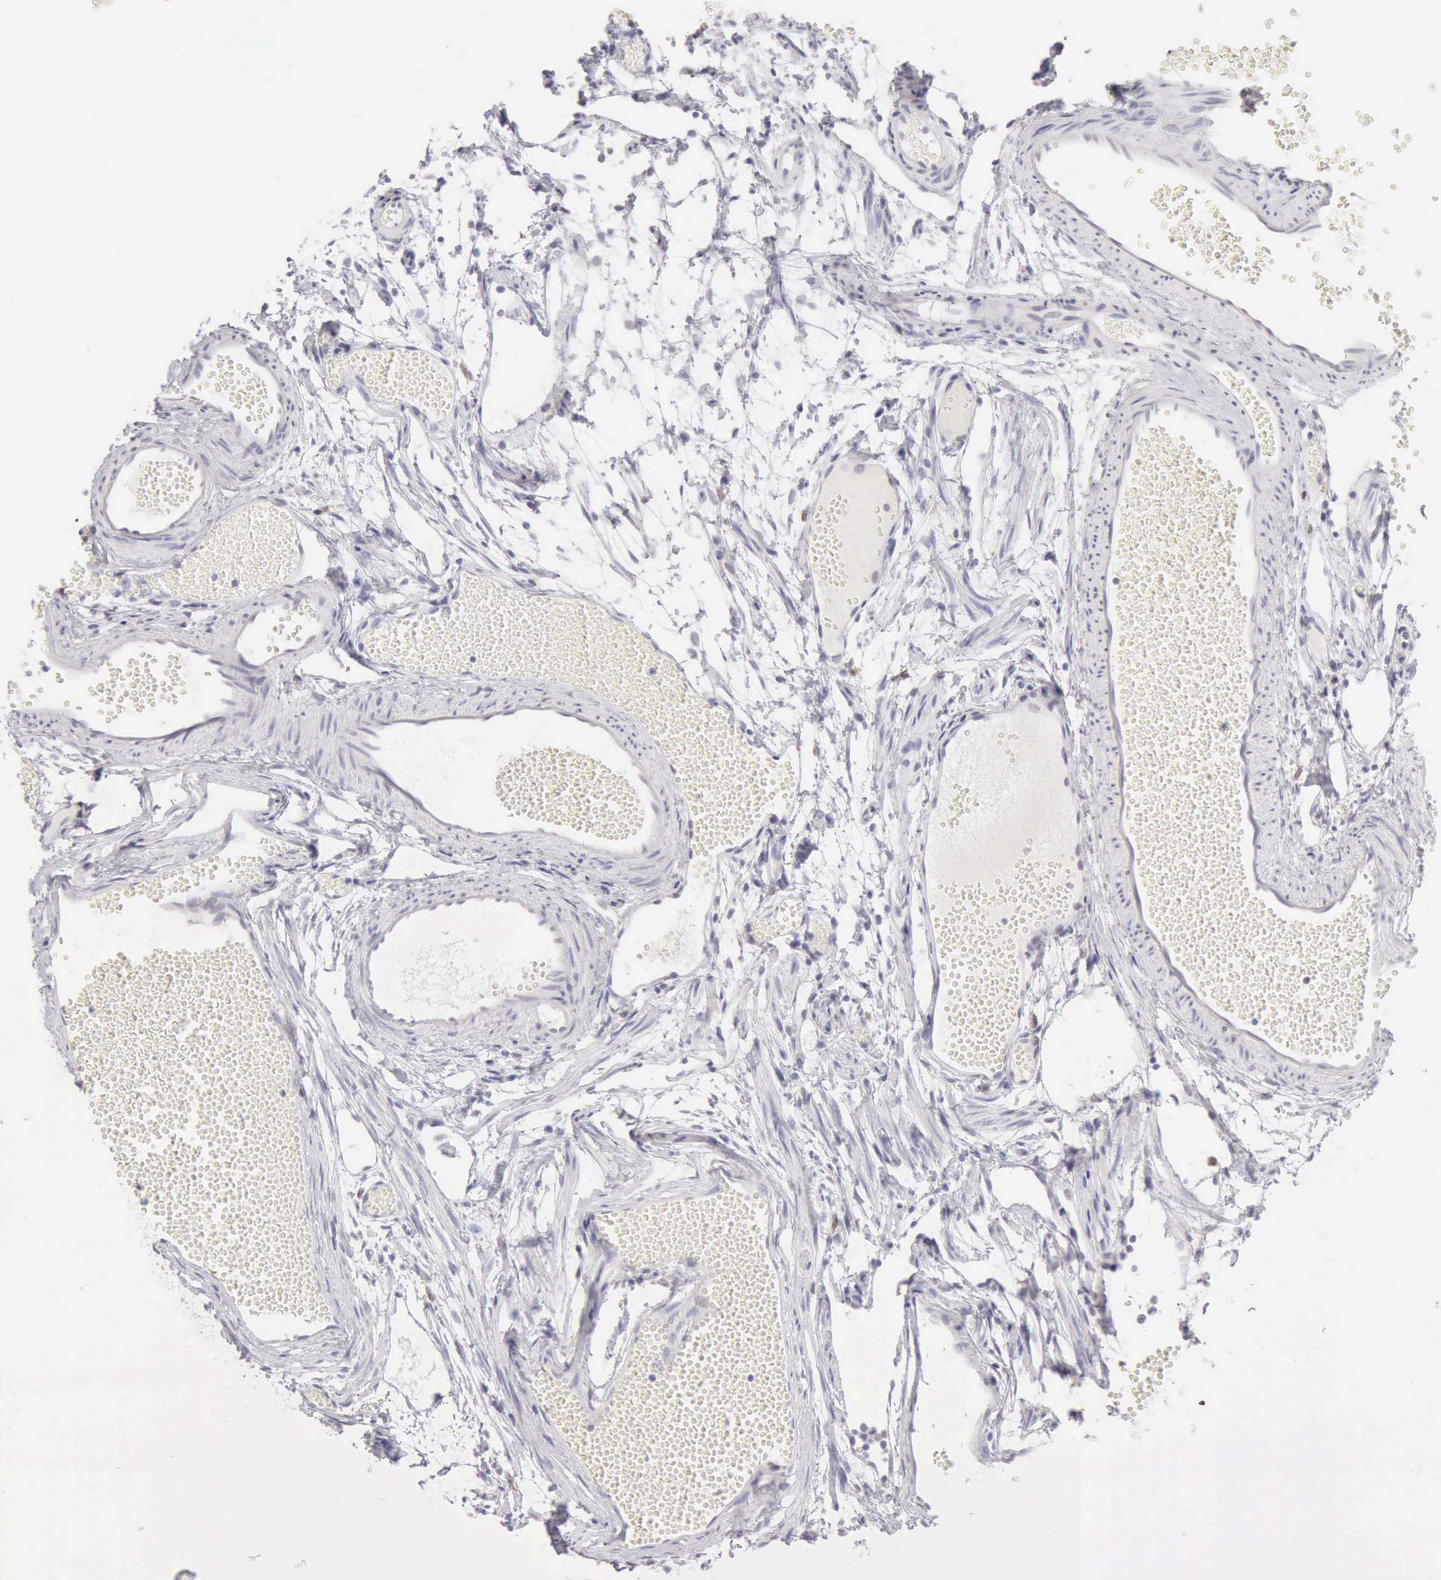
{"staining": {"intensity": "negative", "quantity": "none", "location": "none"}, "tissue": "fallopian tube", "cell_type": "Glandular cells", "image_type": "normal", "snomed": [{"axis": "morphology", "description": "Normal tissue, NOS"}, {"axis": "topography", "description": "Fallopian tube"}], "caption": "This is an immunohistochemistry (IHC) photomicrograph of benign human fallopian tube. There is no expression in glandular cells.", "gene": "RNASE1", "patient": {"sex": "female", "age": 29}}